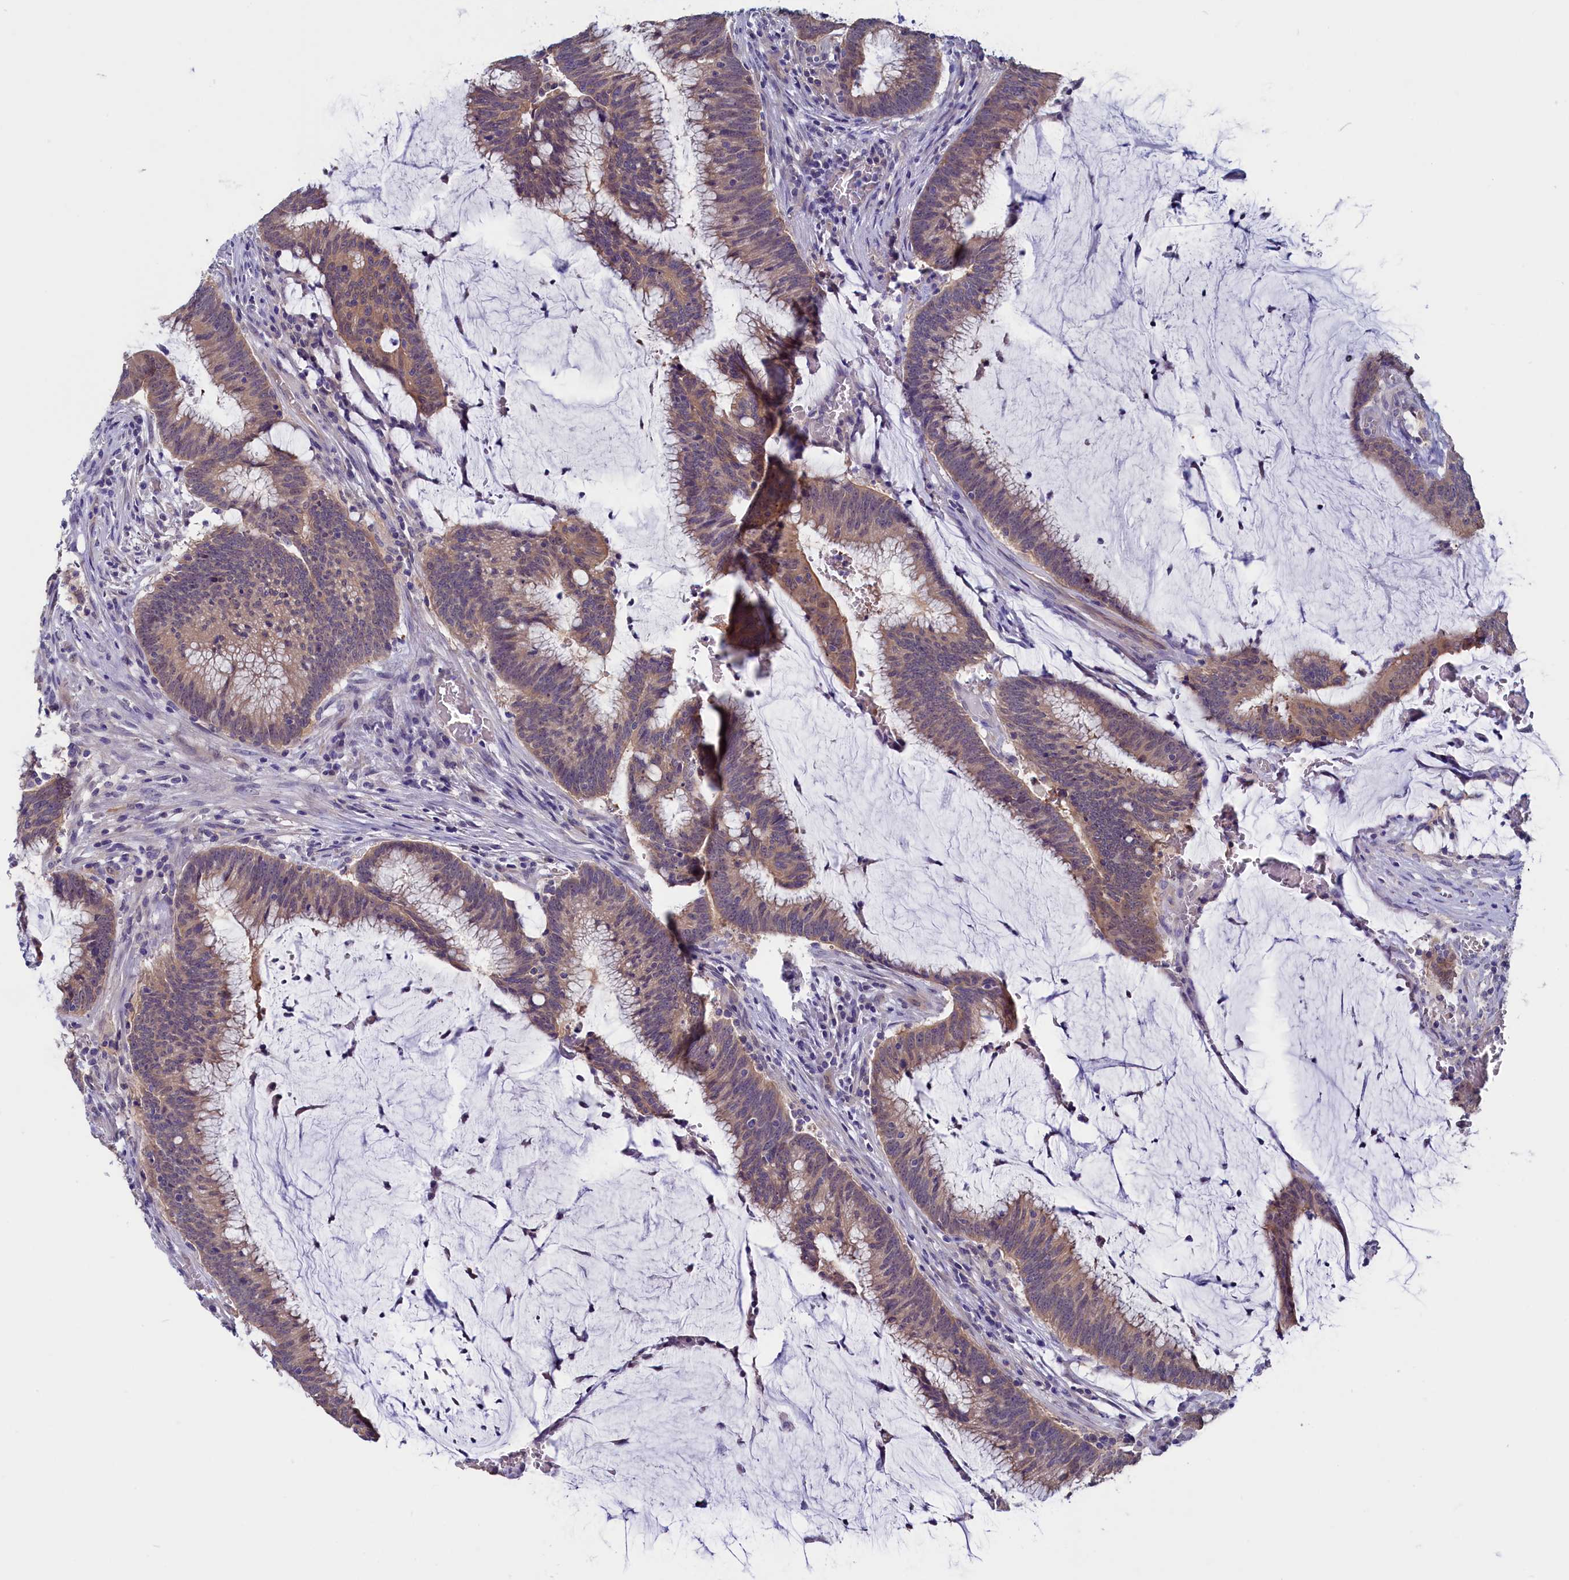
{"staining": {"intensity": "moderate", "quantity": ">75%", "location": "cytoplasmic/membranous"}, "tissue": "colorectal cancer", "cell_type": "Tumor cells", "image_type": "cancer", "snomed": [{"axis": "morphology", "description": "Adenocarcinoma, NOS"}, {"axis": "topography", "description": "Rectum"}], "caption": "High-power microscopy captured an IHC image of colorectal cancer, revealing moderate cytoplasmic/membranous expression in about >75% of tumor cells.", "gene": "CIAPIN1", "patient": {"sex": "female", "age": 77}}